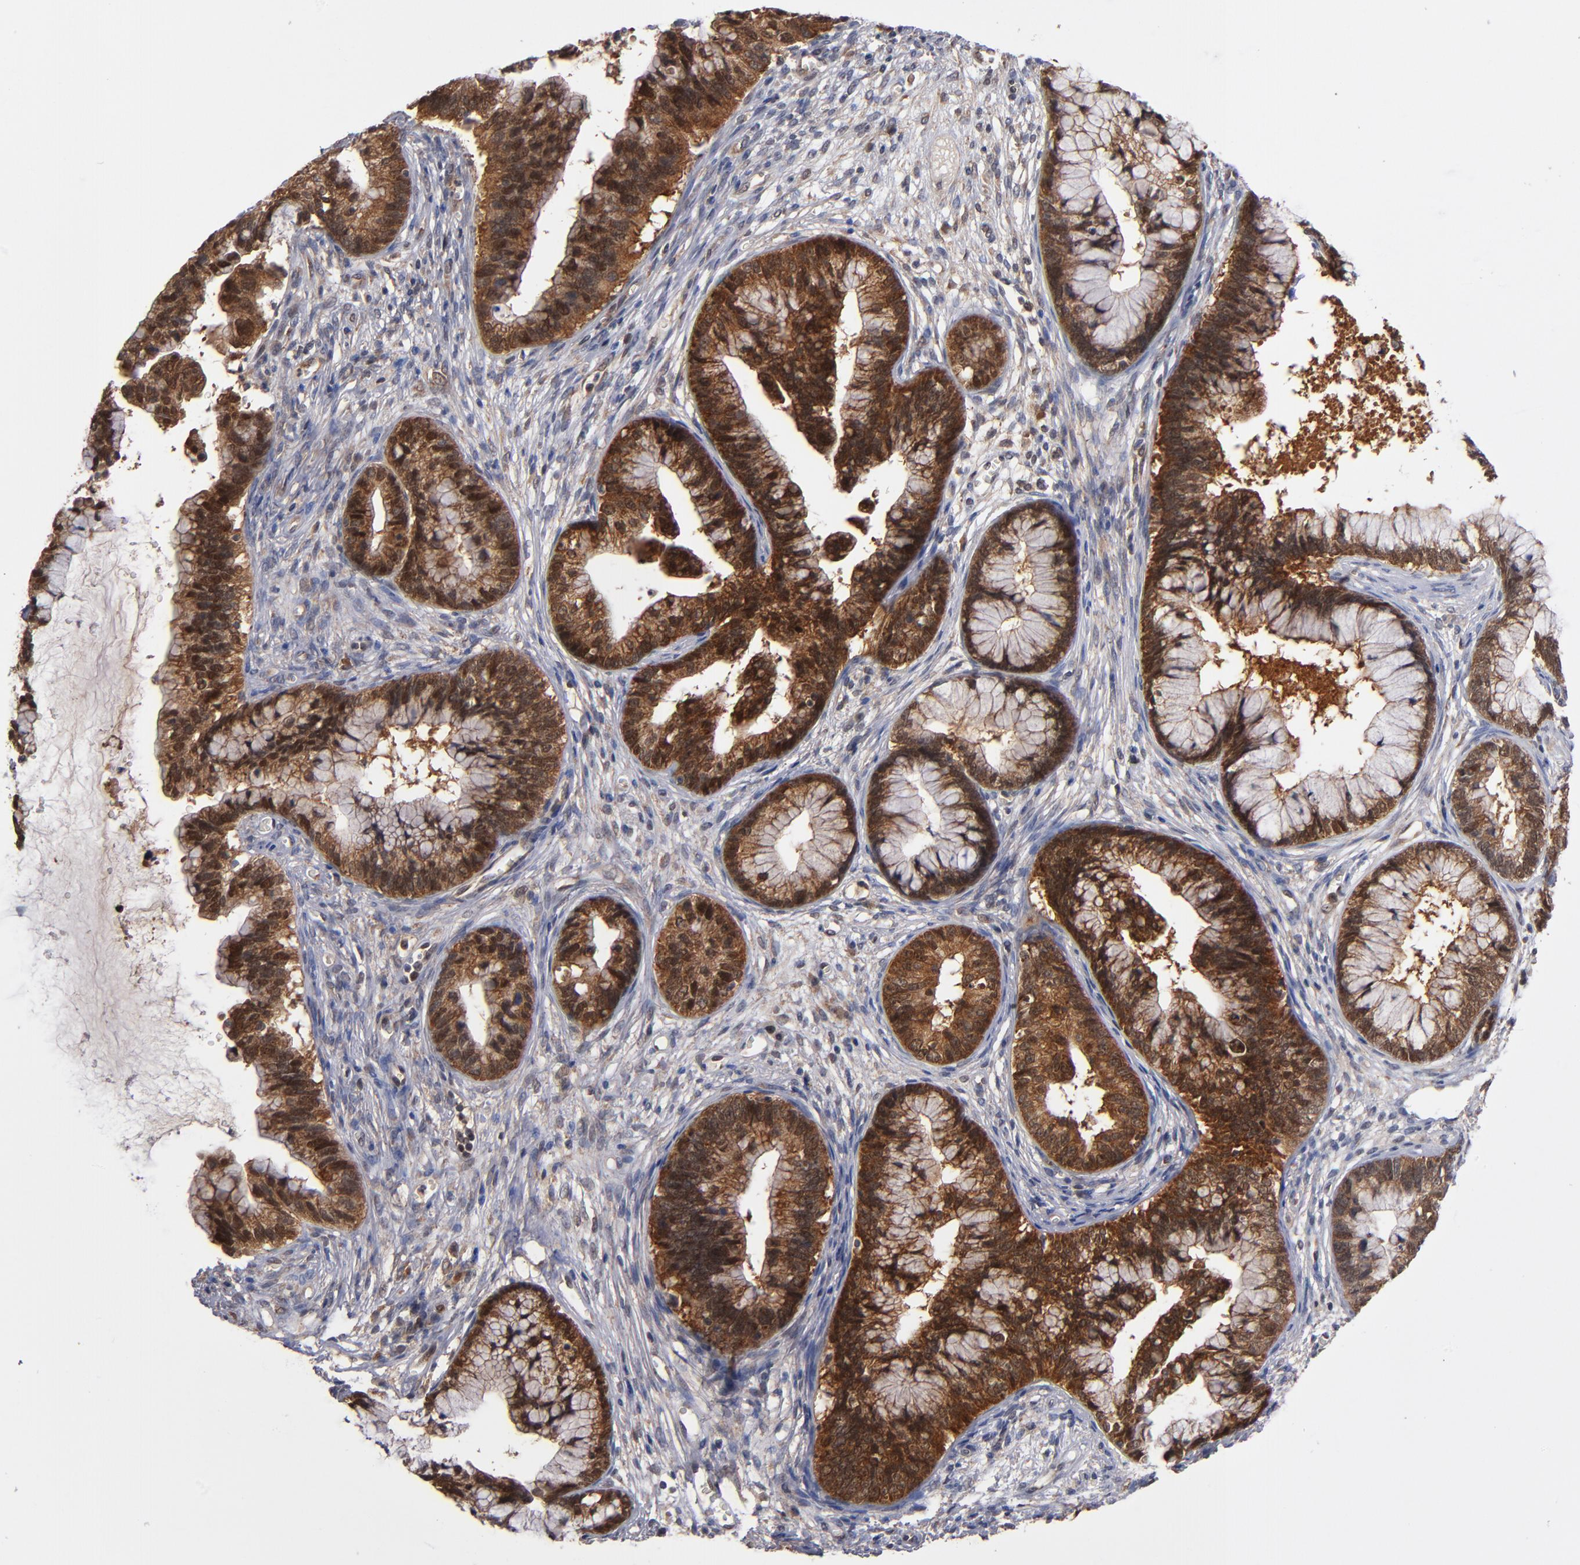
{"staining": {"intensity": "strong", "quantity": ">75%", "location": "cytoplasmic/membranous"}, "tissue": "cervical cancer", "cell_type": "Tumor cells", "image_type": "cancer", "snomed": [{"axis": "morphology", "description": "Adenocarcinoma, NOS"}, {"axis": "topography", "description": "Cervix"}], "caption": "Cervical cancer was stained to show a protein in brown. There is high levels of strong cytoplasmic/membranous positivity in approximately >75% of tumor cells.", "gene": "ALG13", "patient": {"sex": "female", "age": 44}}